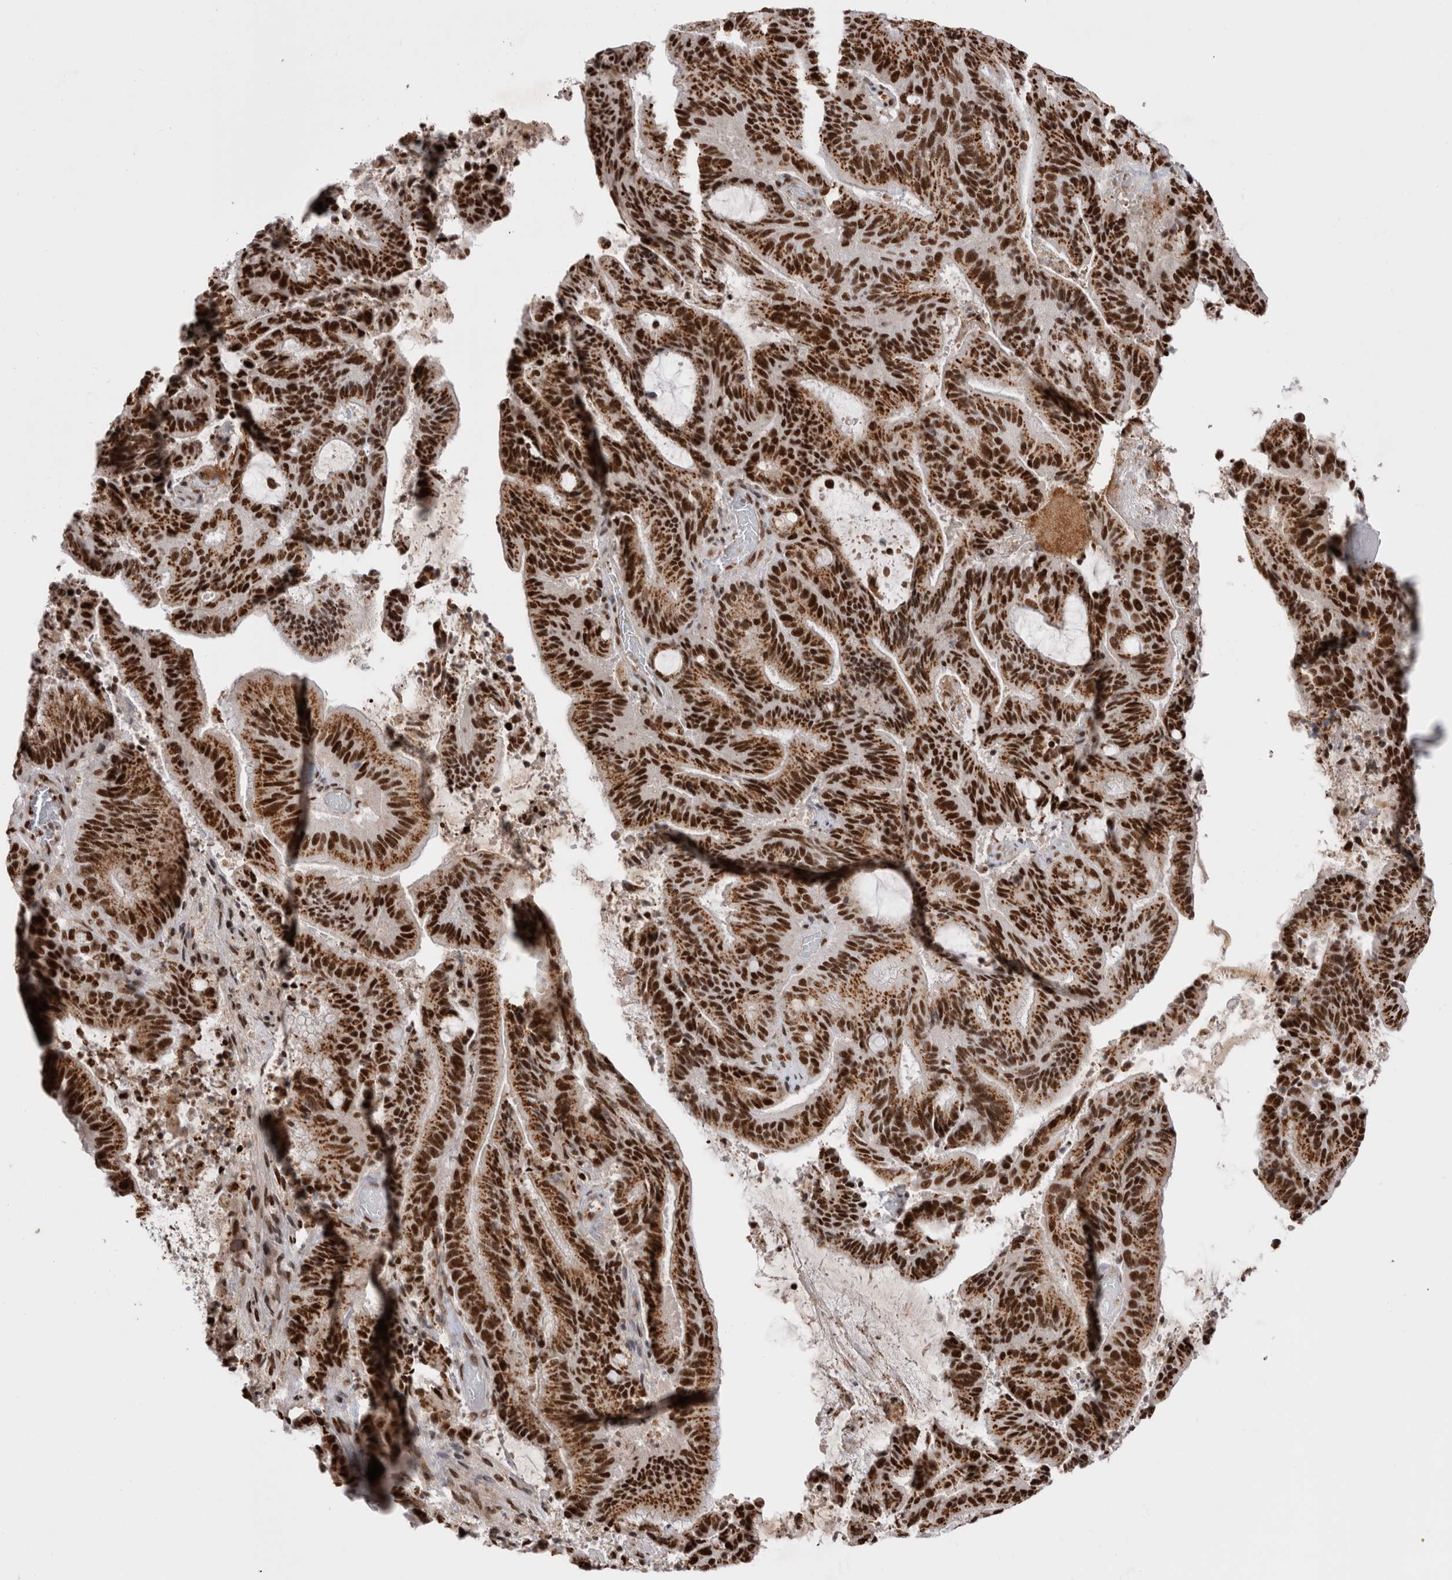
{"staining": {"intensity": "strong", "quantity": ">75%", "location": "cytoplasmic/membranous,nuclear"}, "tissue": "liver cancer", "cell_type": "Tumor cells", "image_type": "cancer", "snomed": [{"axis": "morphology", "description": "Normal tissue, NOS"}, {"axis": "morphology", "description": "Cholangiocarcinoma"}, {"axis": "topography", "description": "Liver"}, {"axis": "topography", "description": "Peripheral nerve tissue"}], "caption": "Immunohistochemistry (DAB) staining of human liver cancer displays strong cytoplasmic/membranous and nuclear protein staining in approximately >75% of tumor cells. (IHC, brightfield microscopy, high magnification).", "gene": "EYA2", "patient": {"sex": "female", "age": 73}}